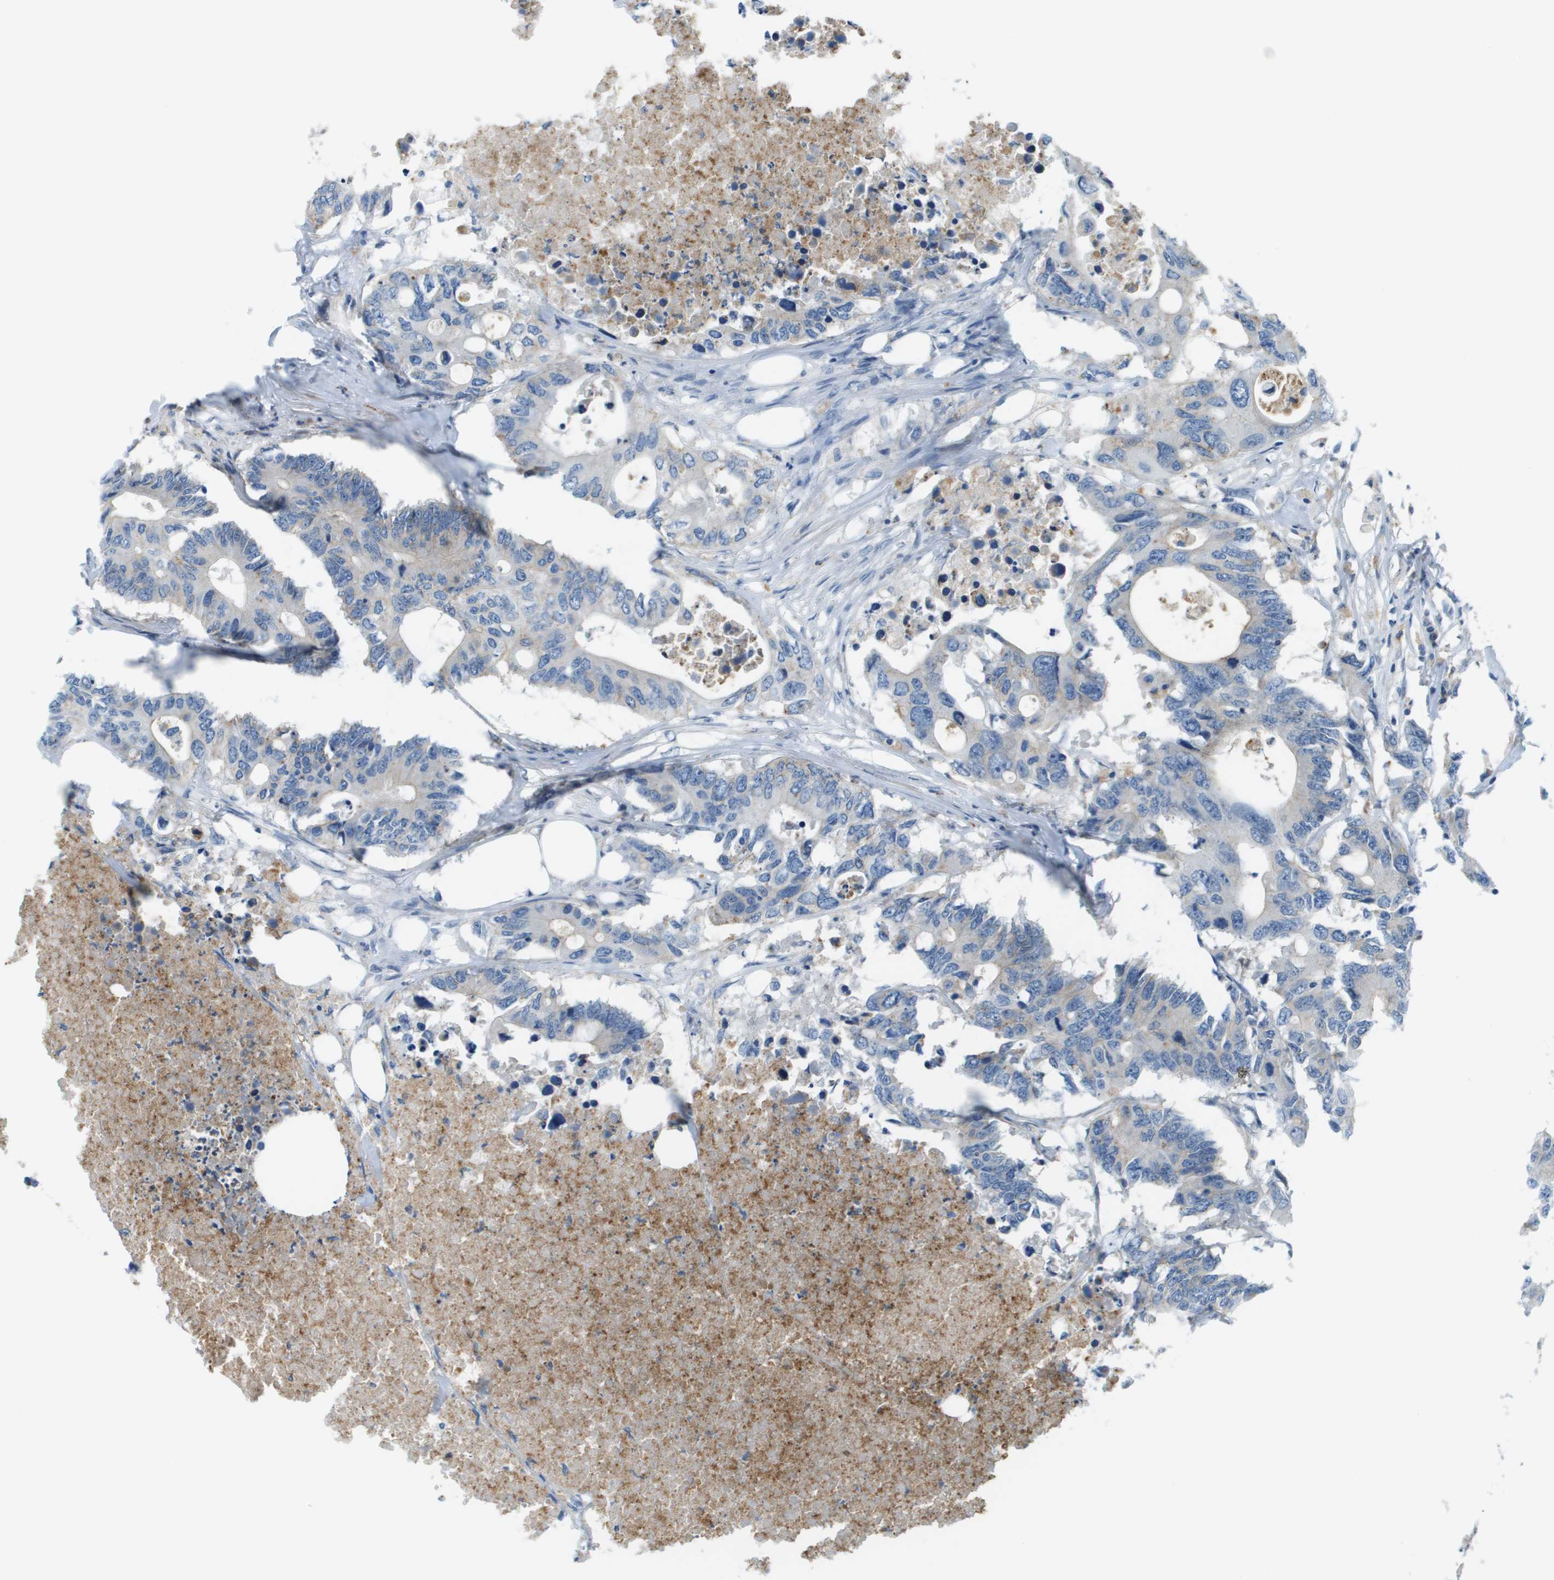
{"staining": {"intensity": "negative", "quantity": "none", "location": "none"}, "tissue": "colorectal cancer", "cell_type": "Tumor cells", "image_type": "cancer", "snomed": [{"axis": "morphology", "description": "Adenocarcinoma, NOS"}, {"axis": "topography", "description": "Colon"}], "caption": "The micrograph reveals no staining of tumor cells in adenocarcinoma (colorectal). (Stains: DAB (3,3'-diaminobenzidine) IHC with hematoxylin counter stain, Microscopy: brightfield microscopy at high magnification).", "gene": "MYH11", "patient": {"sex": "male", "age": 71}}